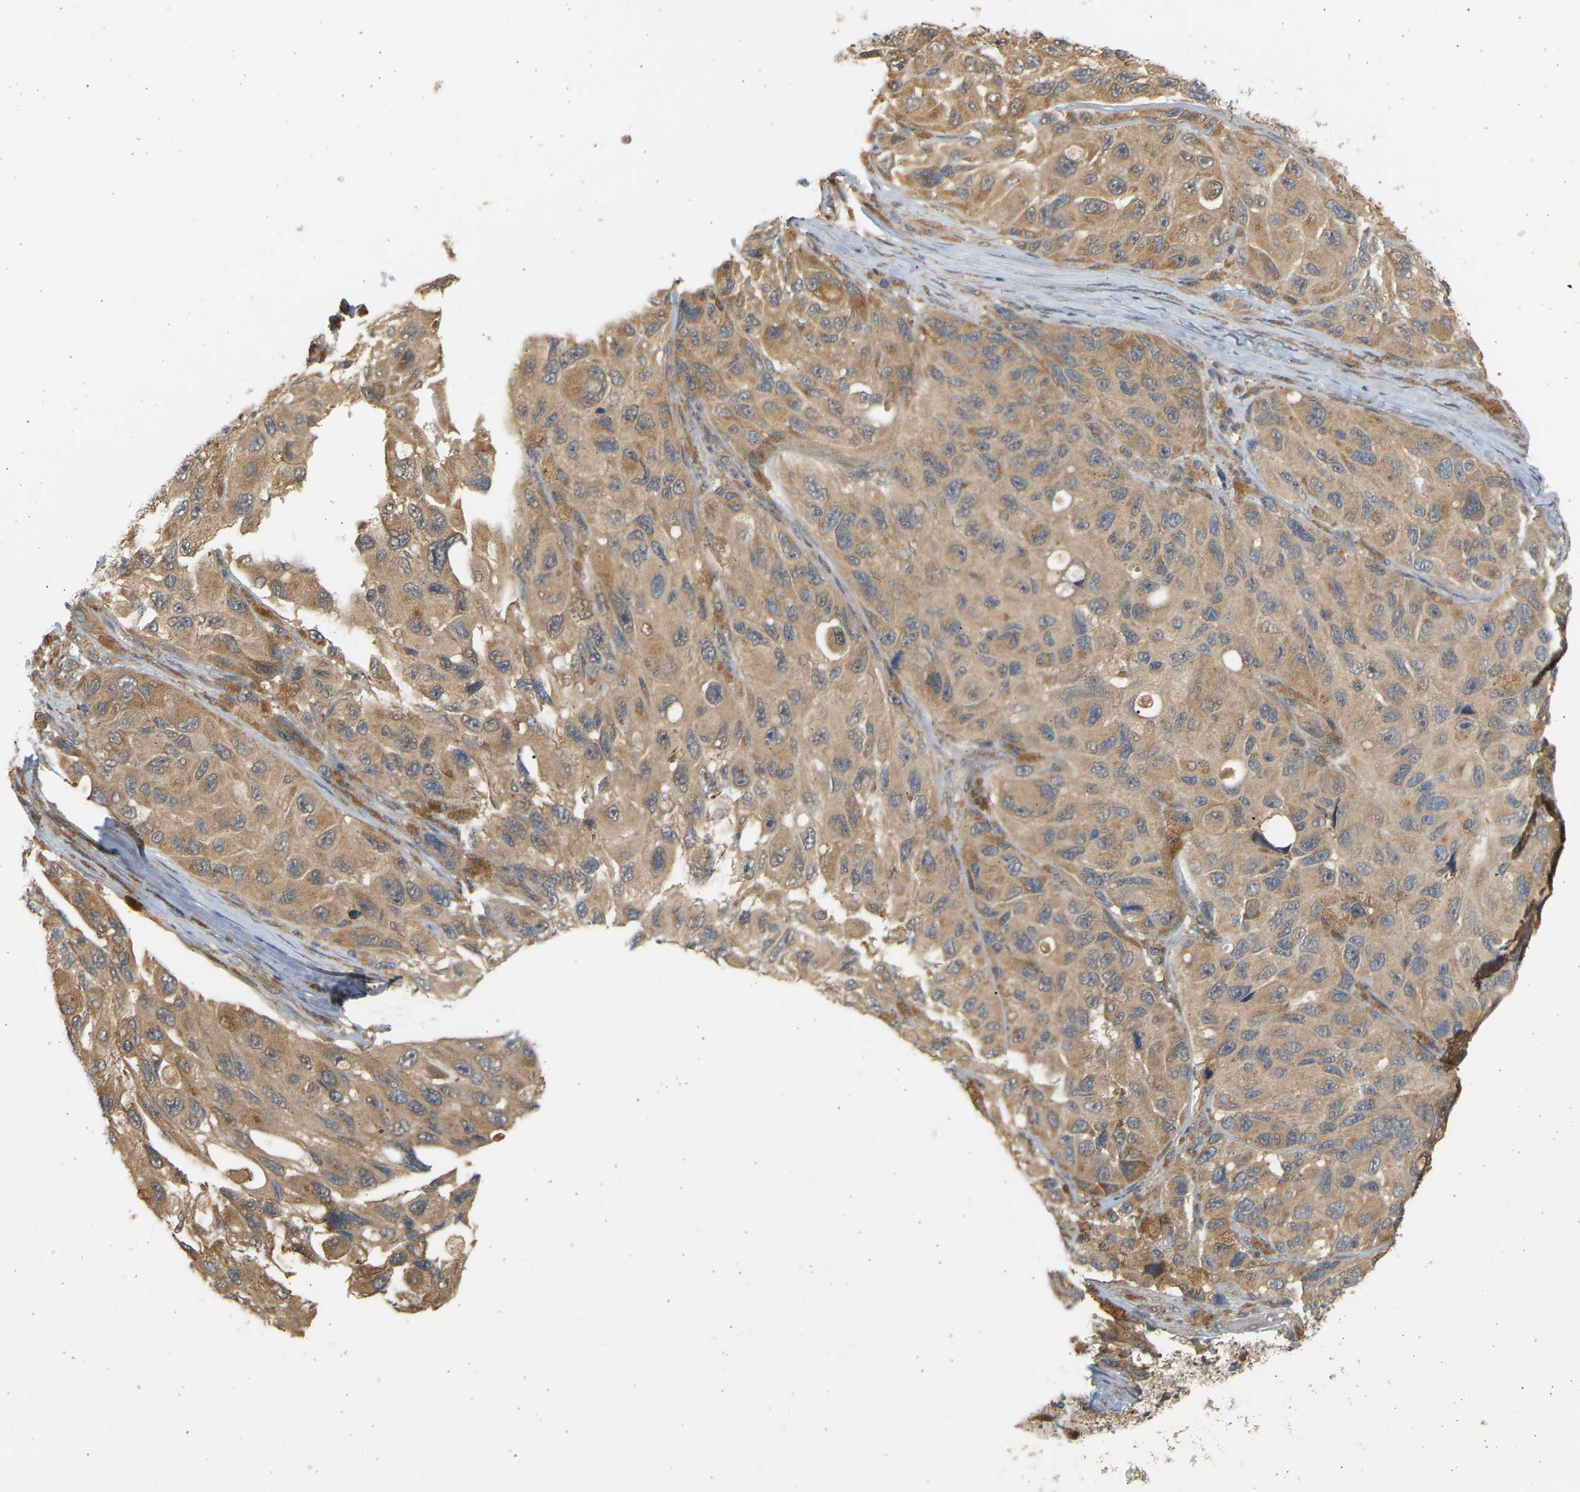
{"staining": {"intensity": "moderate", "quantity": ">75%", "location": "cytoplasmic/membranous"}, "tissue": "melanoma", "cell_type": "Tumor cells", "image_type": "cancer", "snomed": [{"axis": "morphology", "description": "Malignant melanoma, NOS"}, {"axis": "topography", "description": "Skin"}], "caption": "A medium amount of moderate cytoplasmic/membranous positivity is present in about >75% of tumor cells in melanoma tissue.", "gene": "B4GALT6", "patient": {"sex": "female", "age": 73}}